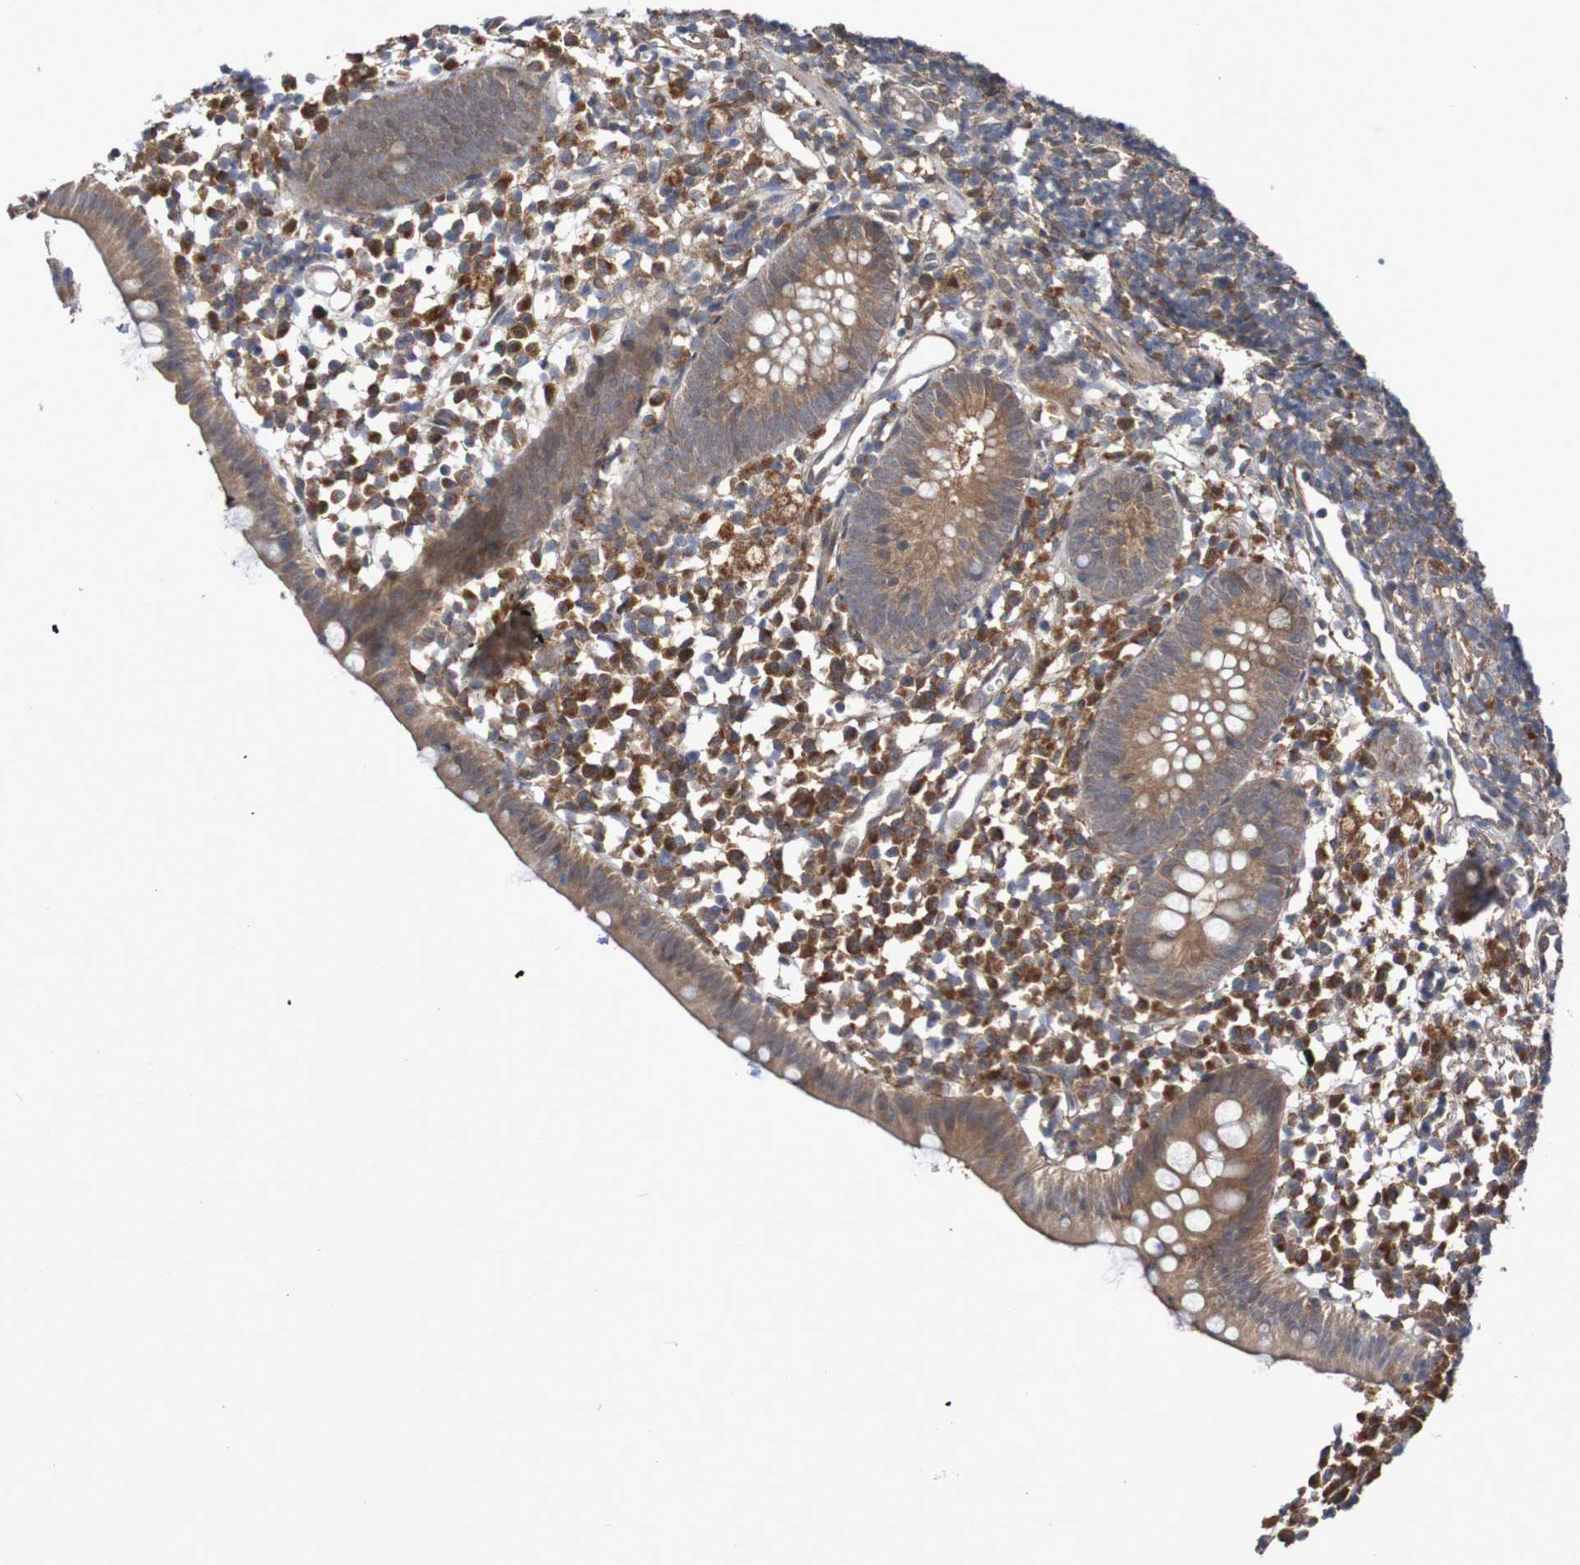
{"staining": {"intensity": "moderate", "quantity": ">75%", "location": "cytoplasmic/membranous"}, "tissue": "appendix", "cell_type": "Glandular cells", "image_type": "normal", "snomed": [{"axis": "morphology", "description": "Normal tissue, NOS"}, {"axis": "topography", "description": "Appendix"}], "caption": "Immunohistochemical staining of unremarkable appendix reveals >75% levels of moderate cytoplasmic/membranous protein expression in about >75% of glandular cells.", "gene": "PHPT1", "patient": {"sex": "female", "age": 20}}